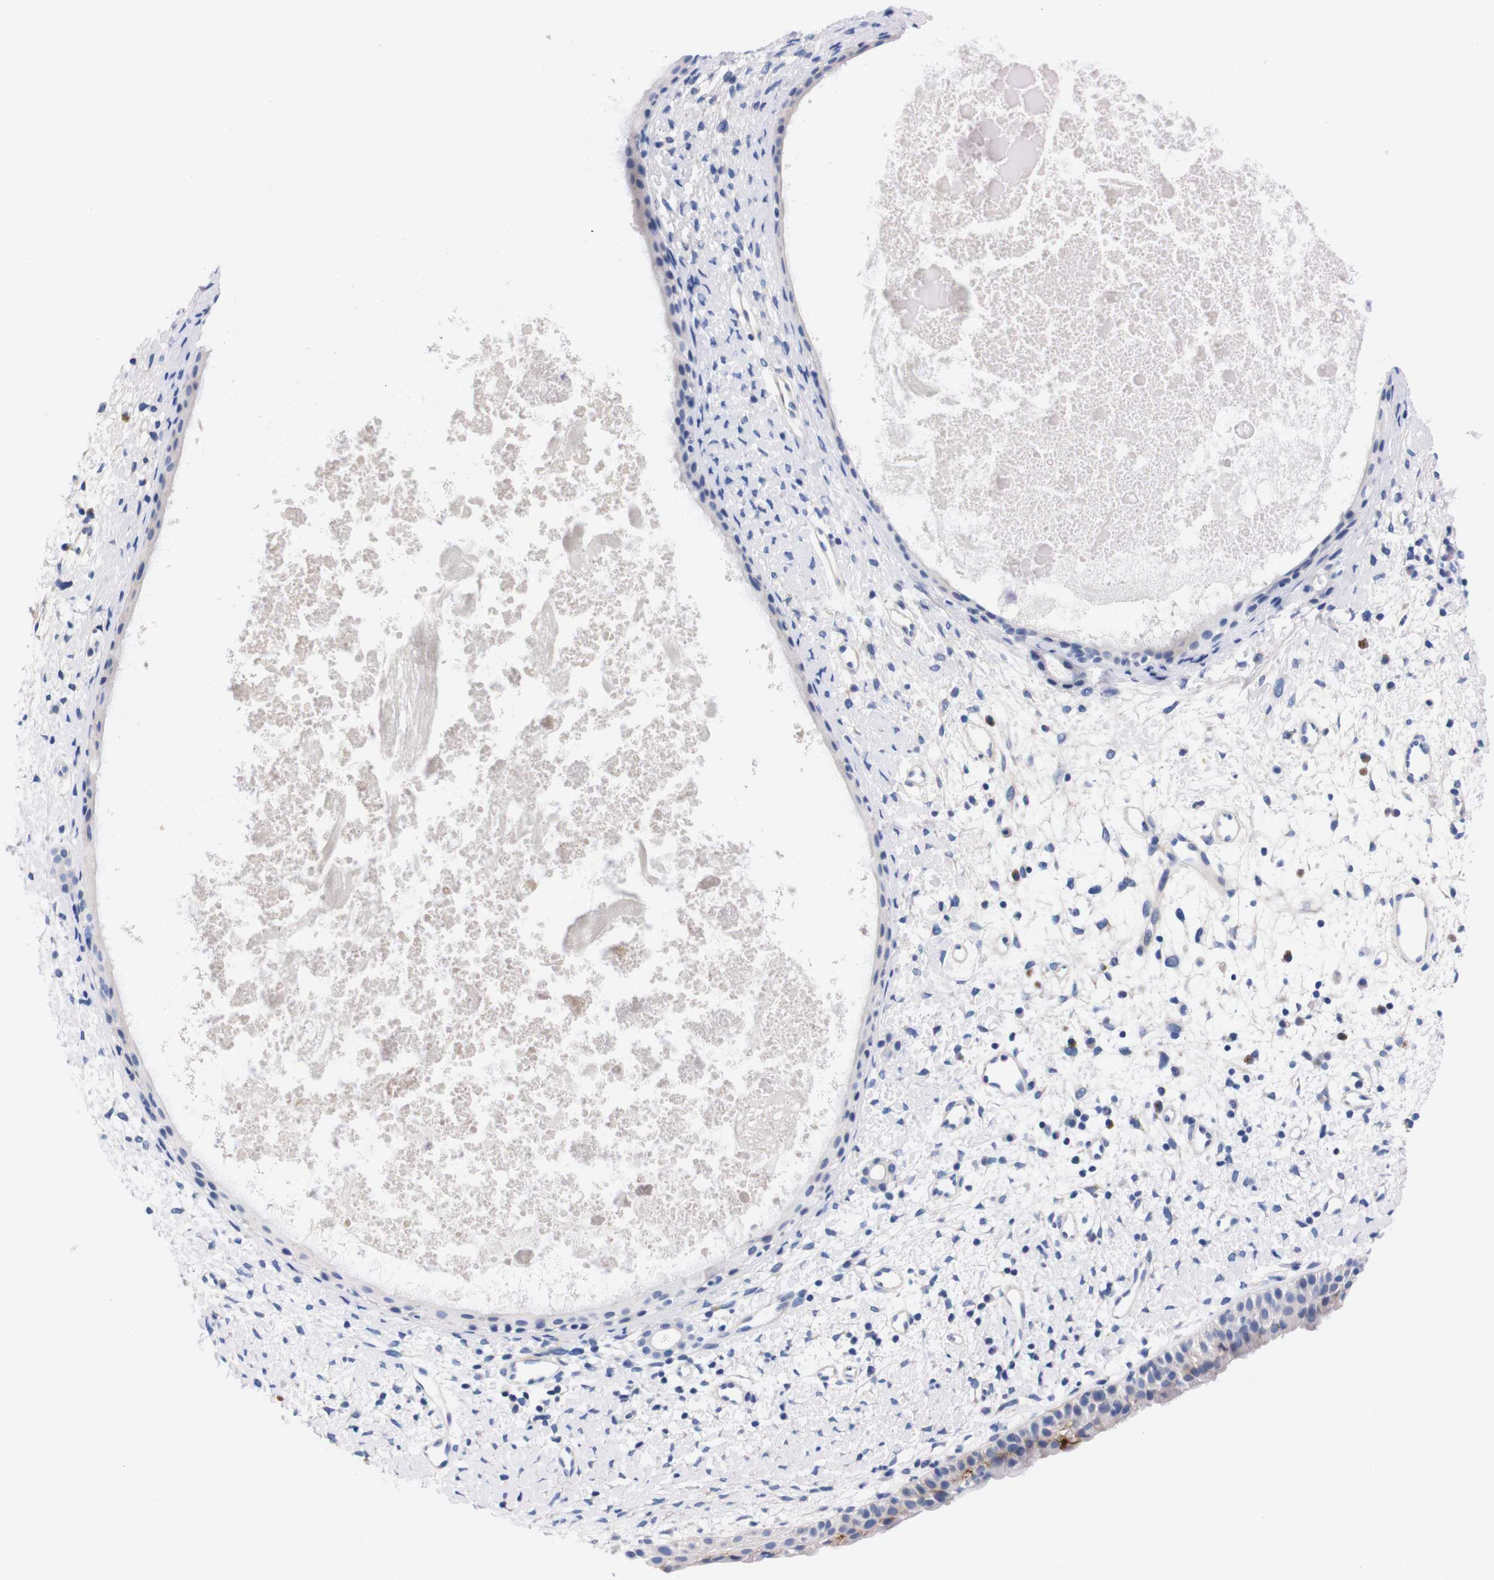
{"staining": {"intensity": "negative", "quantity": "none", "location": "none"}, "tissue": "nasopharynx", "cell_type": "Respiratory epithelial cells", "image_type": "normal", "snomed": [{"axis": "morphology", "description": "Normal tissue, NOS"}, {"axis": "topography", "description": "Nasopharynx"}], "caption": "The histopathology image exhibits no staining of respiratory epithelial cells in normal nasopharynx.", "gene": "FAM210A", "patient": {"sex": "male", "age": 22}}